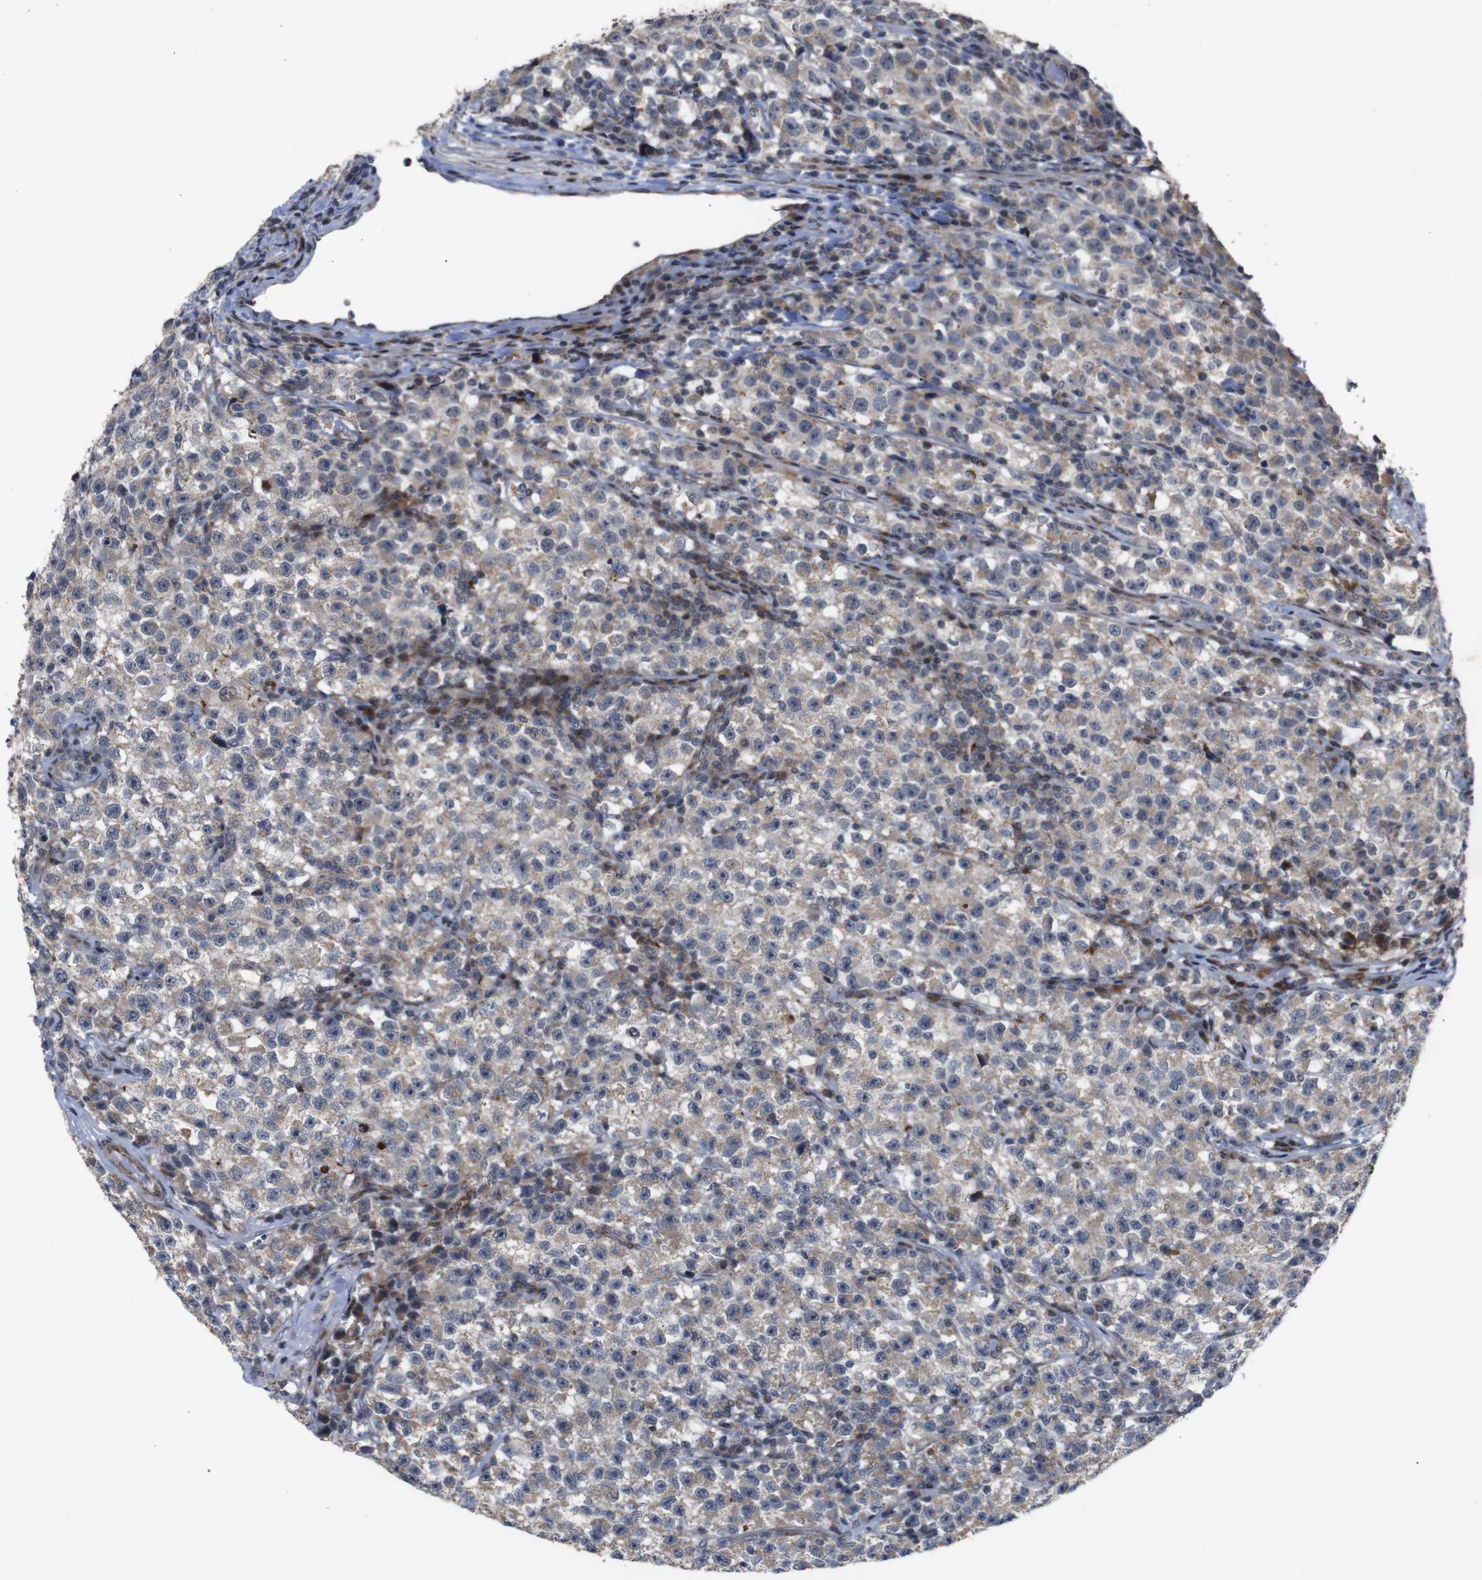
{"staining": {"intensity": "weak", "quantity": "25%-75%", "location": "cytoplasmic/membranous"}, "tissue": "testis cancer", "cell_type": "Tumor cells", "image_type": "cancer", "snomed": [{"axis": "morphology", "description": "Seminoma, NOS"}, {"axis": "topography", "description": "Testis"}], "caption": "Seminoma (testis) tissue reveals weak cytoplasmic/membranous staining in approximately 25%-75% of tumor cells", "gene": "ATP7B", "patient": {"sex": "male", "age": 22}}